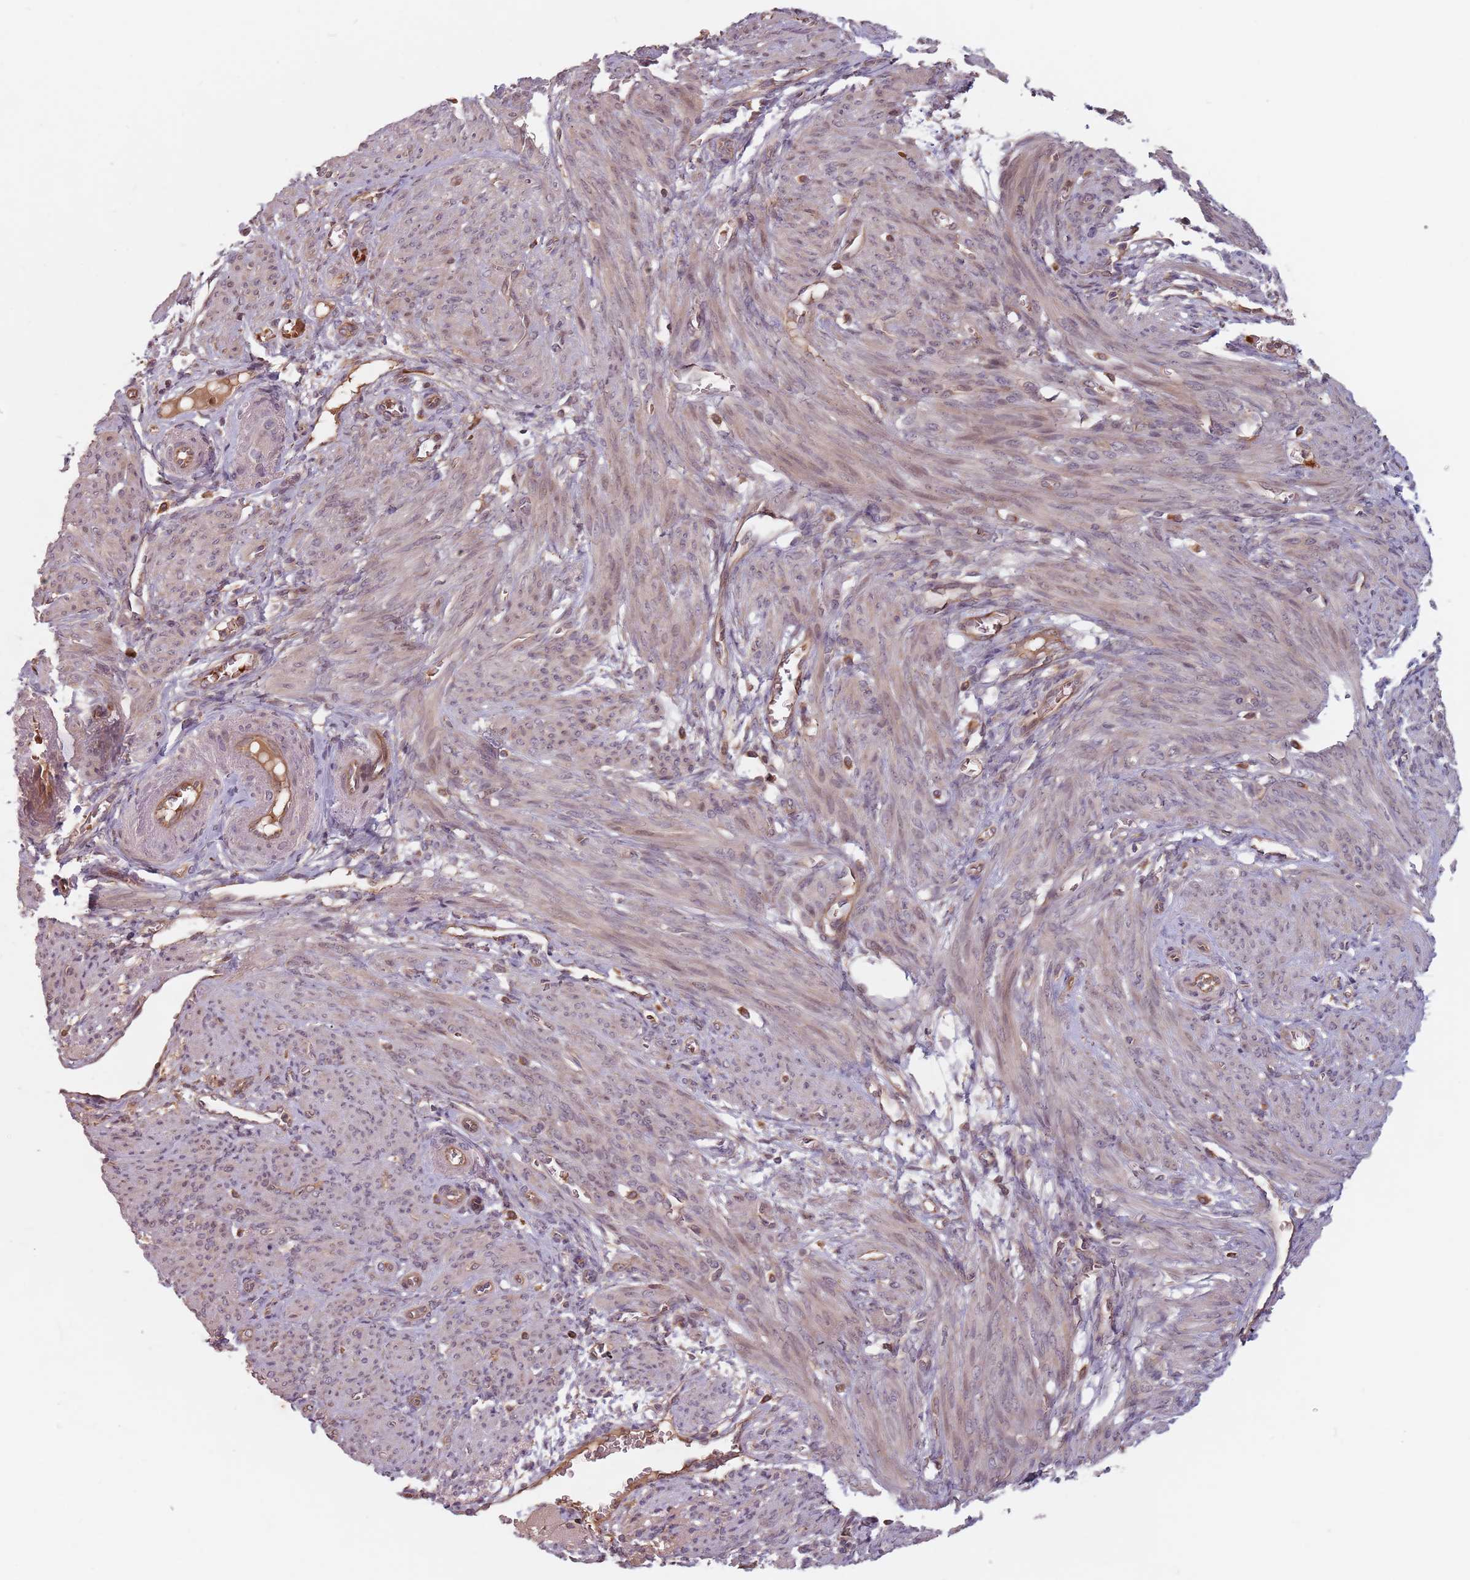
{"staining": {"intensity": "weak", "quantity": "25%-75%", "location": "nuclear"}, "tissue": "smooth muscle", "cell_type": "Smooth muscle cells", "image_type": "normal", "snomed": [{"axis": "morphology", "description": "Normal tissue, NOS"}, {"axis": "topography", "description": "Smooth muscle"}], "caption": "Protein expression analysis of unremarkable human smooth muscle reveals weak nuclear positivity in approximately 25%-75% of smooth muscle cells.", "gene": "GPR180", "patient": {"sex": "female", "age": 39}}